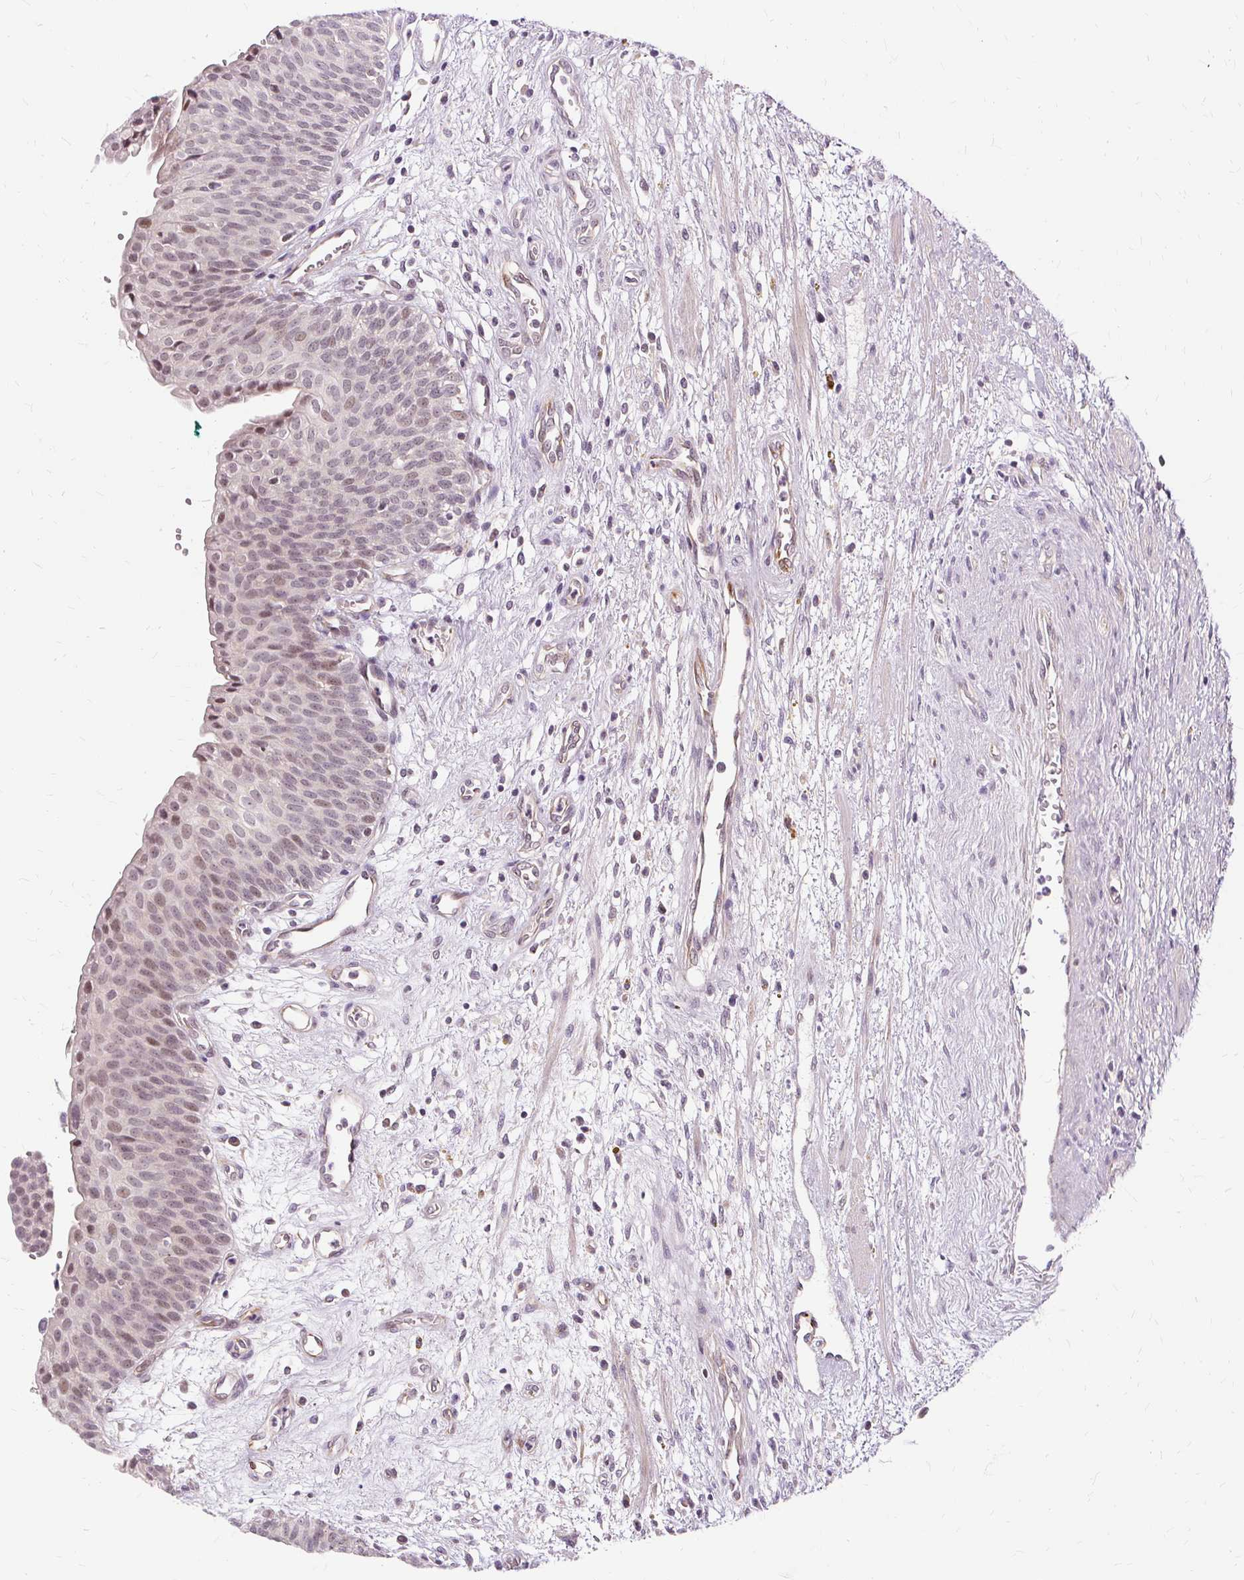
{"staining": {"intensity": "moderate", "quantity": "25%-75%", "location": "nuclear"}, "tissue": "urinary bladder", "cell_type": "Urothelial cells", "image_type": "normal", "snomed": [{"axis": "morphology", "description": "Normal tissue, NOS"}, {"axis": "topography", "description": "Urinary bladder"}], "caption": "This micrograph displays benign urinary bladder stained with IHC to label a protein in brown. The nuclear of urothelial cells show moderate positivity for the protein. Nuclei are counter-stained blue.", "gene": "MMACHC", "patient": {"sex": "male", "age": 55}}